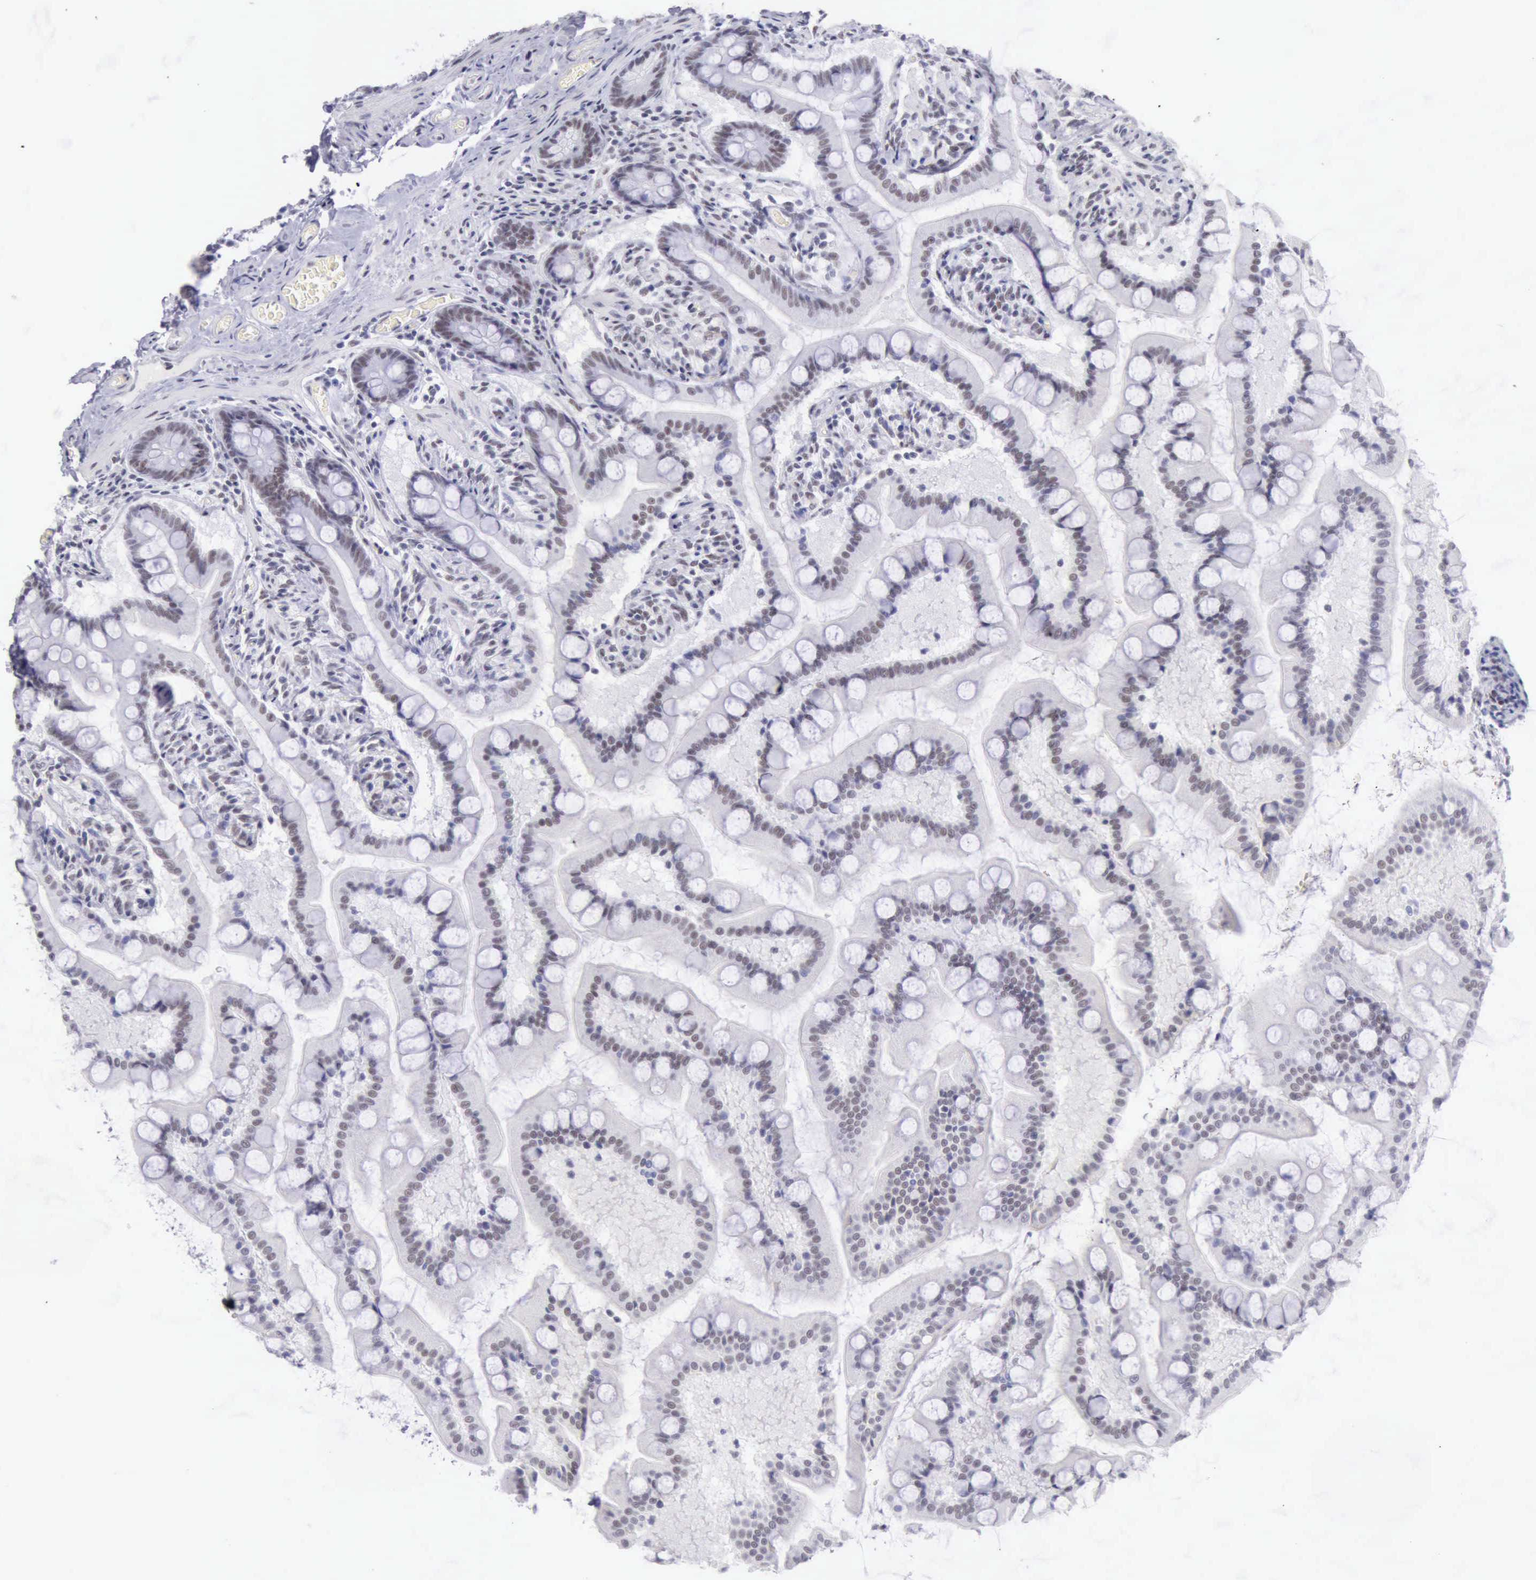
{"staining": {"intensity": "weak", "quantity": "25%-75%", "location": "nuclear"}, "tissue": "small intestine", "cell_type": "Glandular cells", "image_type": "normal", "snomed": [{"axis": "morphology", "description": "Normal tissue, NOS"}, {"axis": "topography", "description": "Small intestine"}], "caption": "A brown stain shows weak nuclear positivity of a protein in glandular cells of benign small intestine.", "gene": "EP300", "patient": {"sex": "male", "age": 41}}